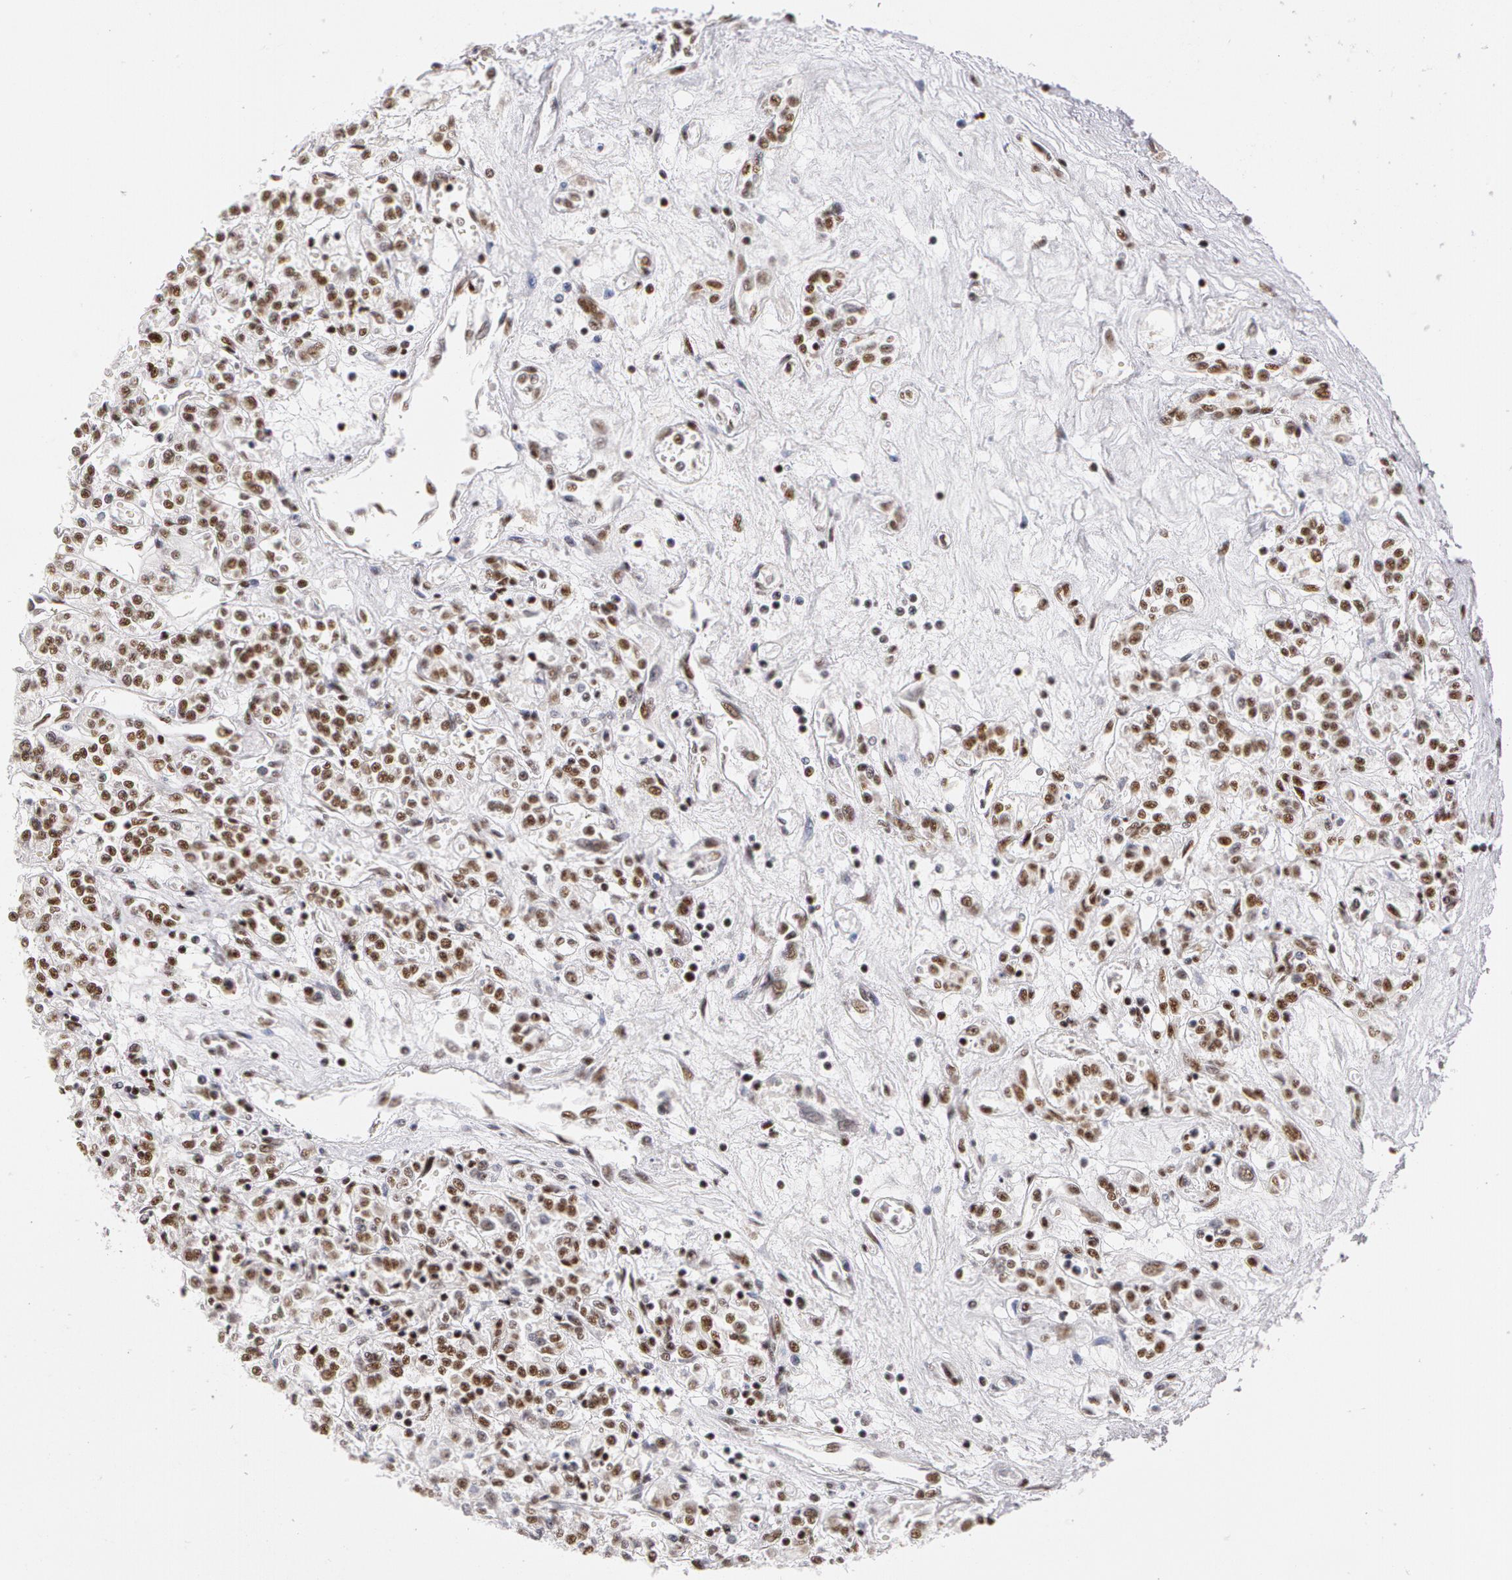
{"staining": {"intensity": "moderate", "quantity": "25%-75%", "location": "nuclear"}, "tissue": "renal cancer", "cell_type": "Tumor cells", "image_type": "cancer", "snomed": [{"axis": "morphology", "description": "Adenocarcinoma, NOS"}, {"axis": "topography", "description": "Kidney"}], "caption": "Adenocarcinoma (renal) stained with a brown dye shows moderate nuclear positive expression in approximately 25%-75% of tumor cells.", "gene": "PNN", "patient": {"sex": "female", "age": 76}}